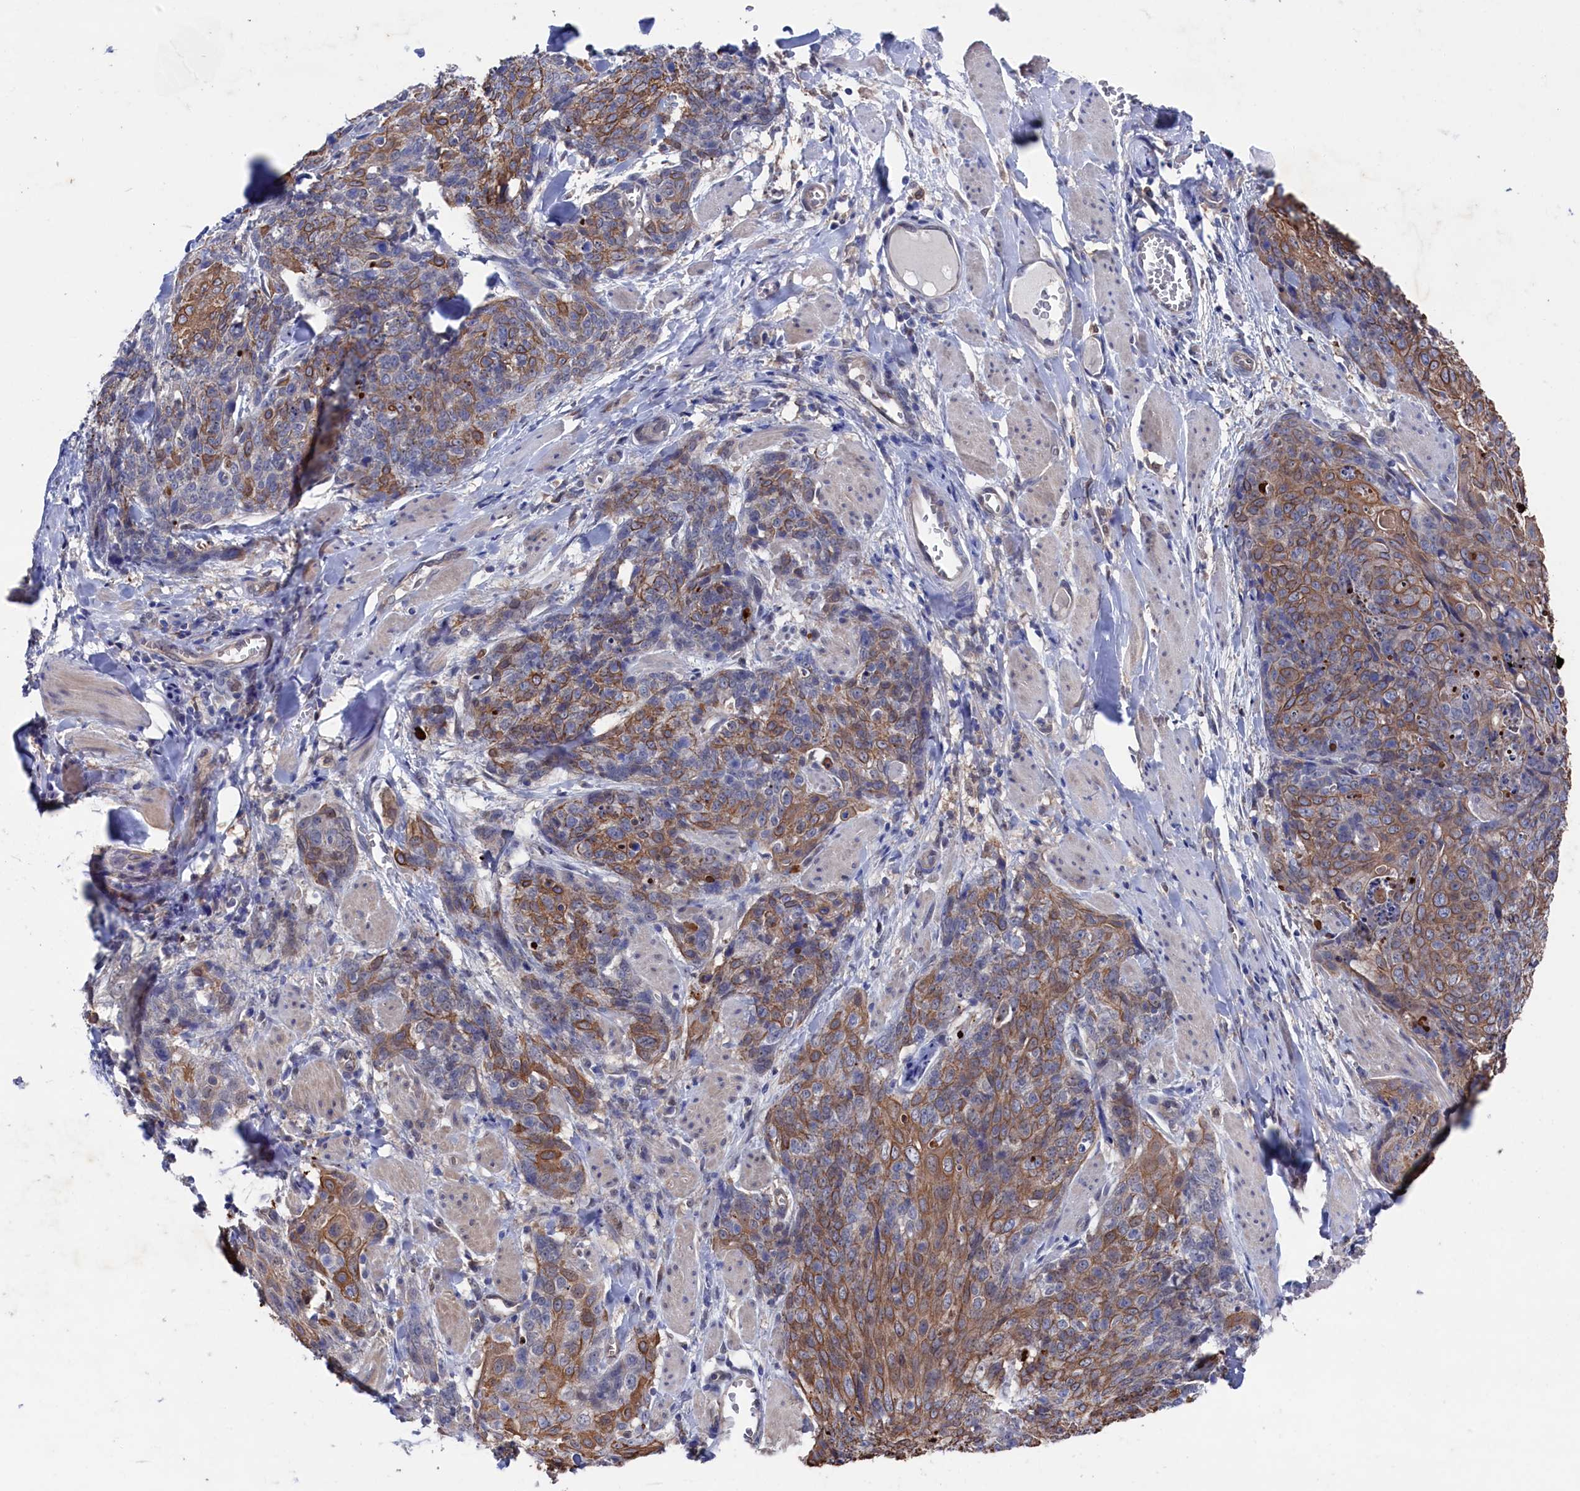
{"staining": {"intensity": "moderate", "quantity": ">75%", "location": "cytoplasmic/membranous"}, "tissue": "skin cancer", "cell_type": "Tumor cells", "image_type": "cancer", "snomed": [{"axis": "morphology", "description": "Squamous cell carcinoma, NOS"}, {"axis": "topography", "description": "Skin"}, {"axis": "topography", "description": "Vulva"}], "caption": "Protein staining of squamous cell carcinoma (skin) tissue demonstrates moderate cytoplasmic/membranous expression in about >75% of tumor cells.", "gene": "RNH1", "patient": {"sex": "female", "age": 85}}